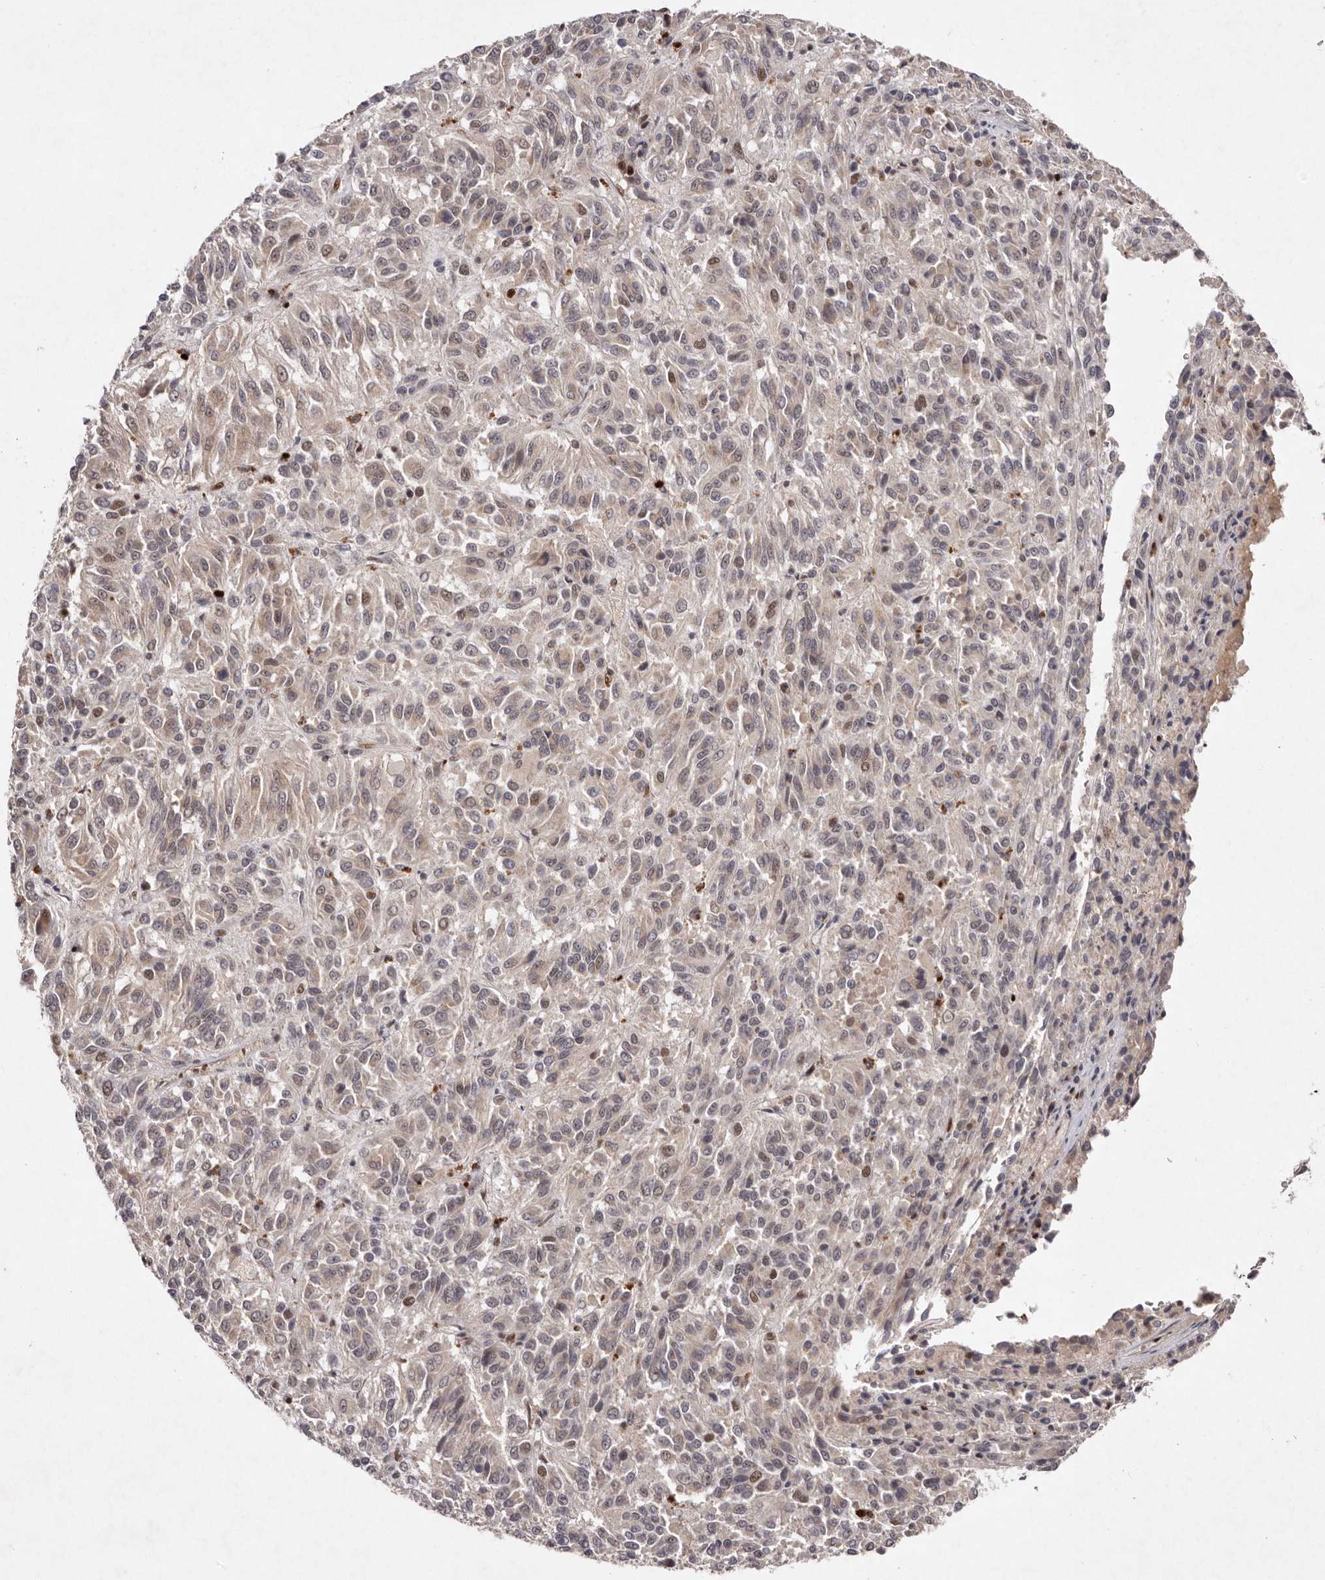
{"staining": {"intensity": "negative", "quantity": "none", "location": "none"}, "tissue": "melanoma", "cell_type": "Tumor cells", "image_type": "cancer", "snomed": [{"axis": "morphology", "description": "Malignant melanoma, Metastatic site"}, {"axis": "topography", "description": "Lung"}], "caption": "A high-resolution histopathology image shows immunohistochemistry staining of malignant melanoma (metastatic site), which demonstrates no significant expression in tumor cells.", "gene": "KLF7", "patient": {"sex": "male", "age": 64}}